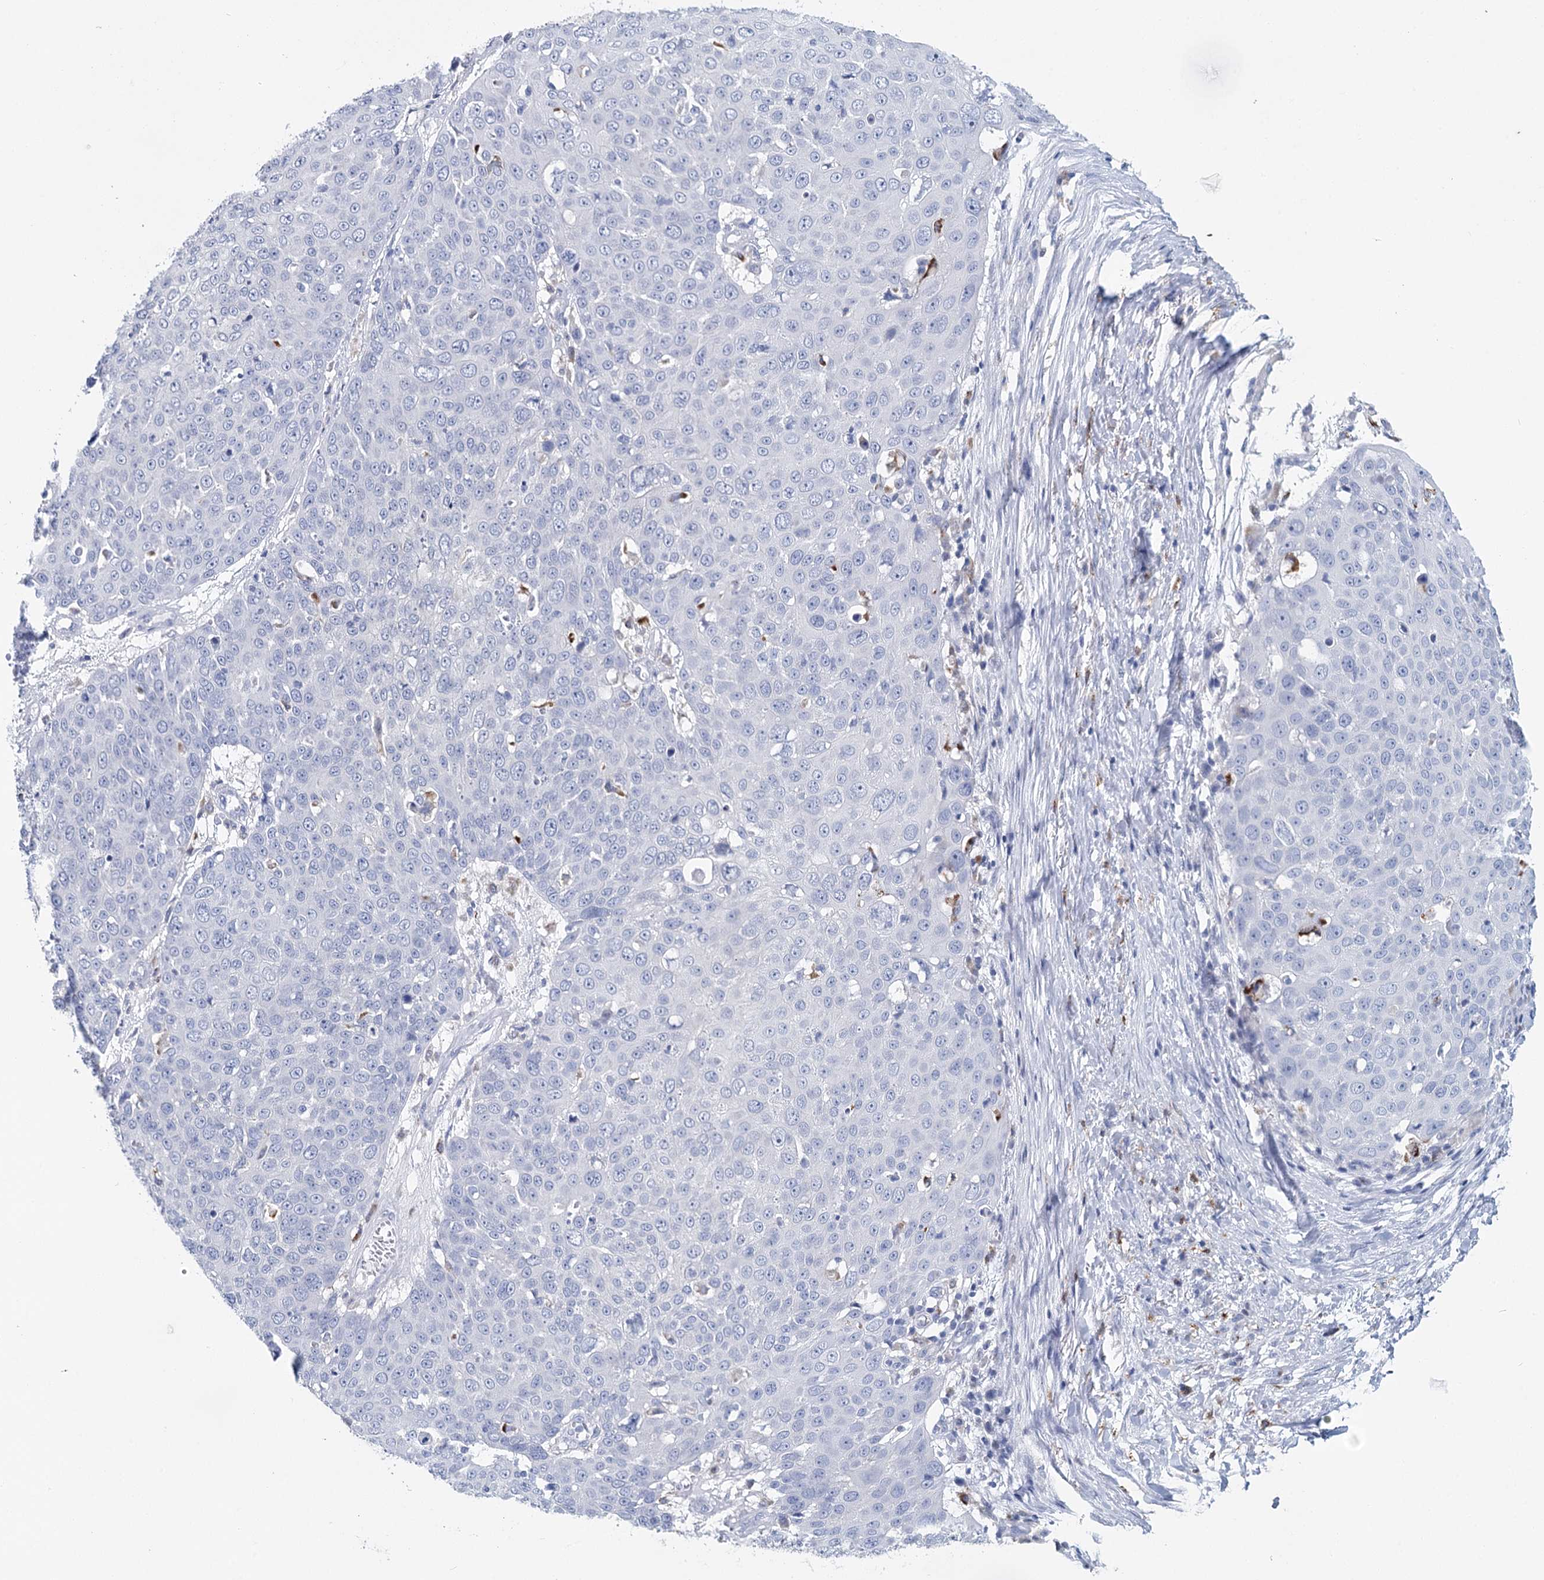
{"staining": {"intensity": "negative", "quantity": "none", "location": "none"}, "tissue": "skin cancer", "cell_type": "Tumor cells", "image_type": "cancer", "snomed": [{"axis": "morphology", "description": "Squamous cell carcinoma, NOS"}, {"axis": "topography", "description": "Skin"}], "caption": "Tumor cells are negative for brown protein staining in skin cancer. (IHC, brightfield microscopy, high magnification).", "gene": "METTL7B", "patient": {"sex": "male", "age": 71}}